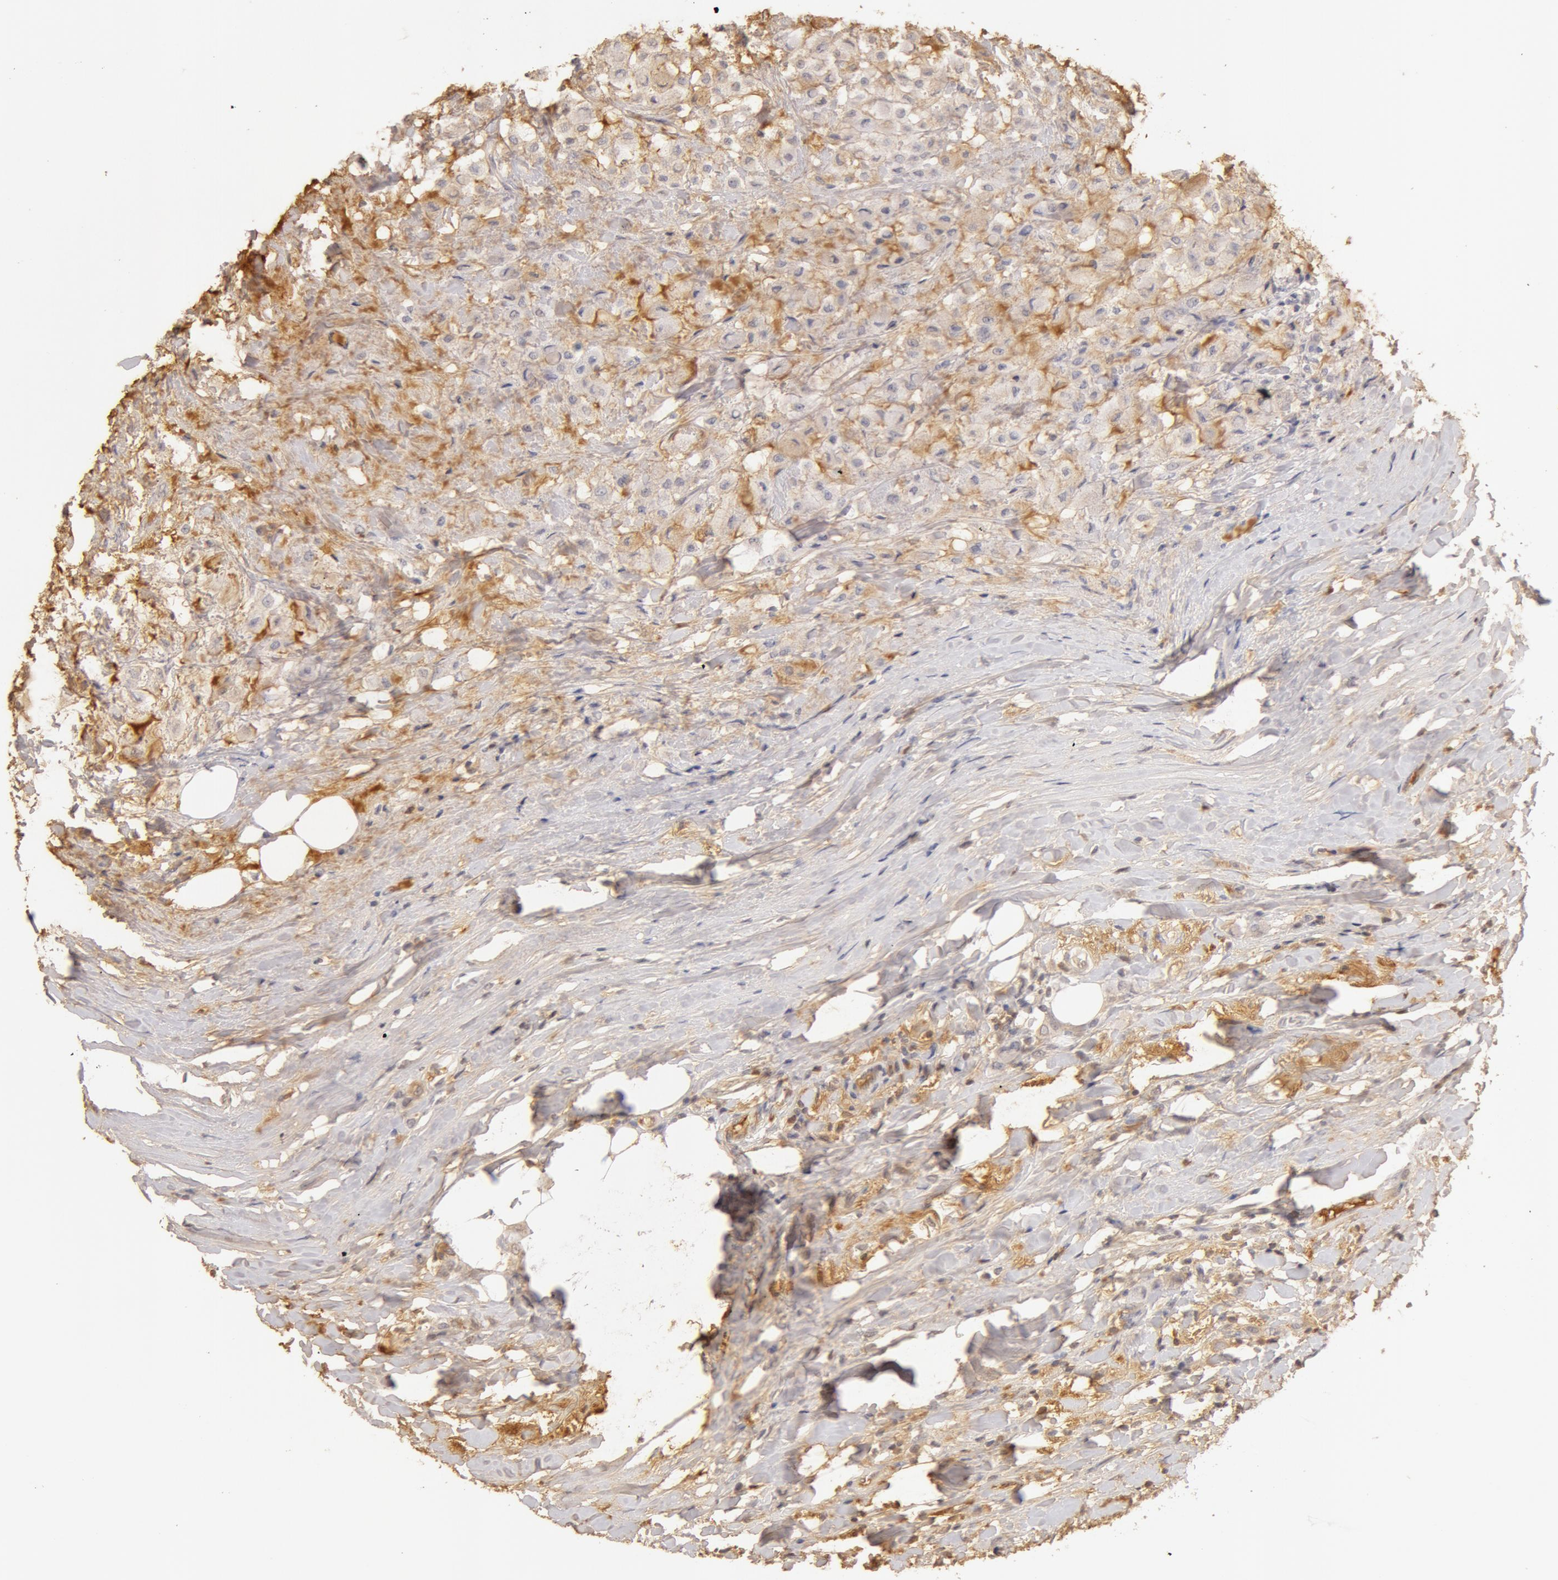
{"staining": {"intensity": "weak", "quantity": ">75%", "location": "cytoplasmic/membranous"}, "tissue": "breast cancer", "cell_type": "Tumor cells", "image_type": "cancer", "snomed": [{"axis": "morphology", "description": "Lobular carcinoma"}, {"axis": "topography", "description": "Breast"}], "caption": "Lobular carcinoma (breast) stained with a brown dye shows weak cytoplasmic/membranous positive positivity in approximately >75% of tumor cells.", "gene": "TF", "patient": {"sex": "female", "age": 85}}